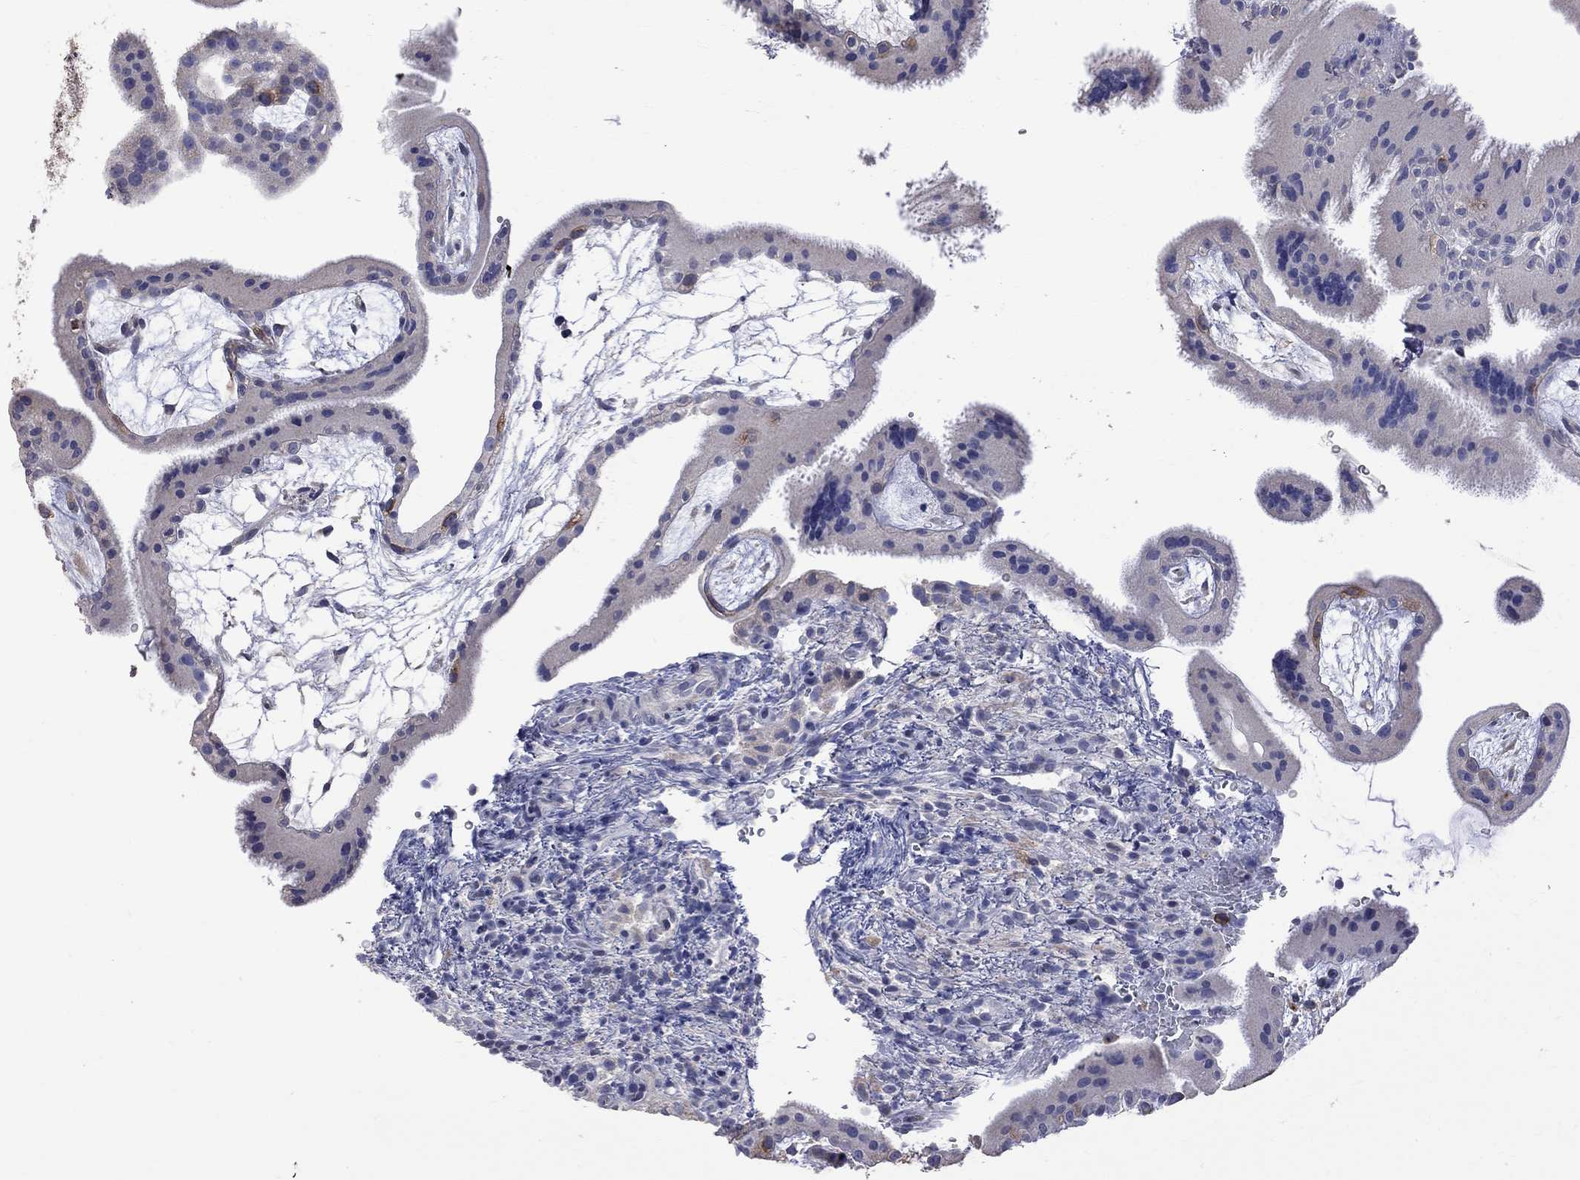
{"staining": {"intensity": "negative", "quantity": "none", "location": "none"}, "tissue": "placenta", "cell_type": "Decidual cells", "image_type": "normal", "snomed": [{"axis": "morphology", "description": "Normal tissue, NOS"}, {"axis": "topography", "description": "Placenta"}], "caption": "Immunohistochemistry (IHC) of normal human placenta displays no staining in decidual cells. (DAB (3,3'-diaminobenzidine) immunohistochemistry (IHC), high magnification).", "gene": "CKAP2", "patient": {"sex": "female", "age": 19}}